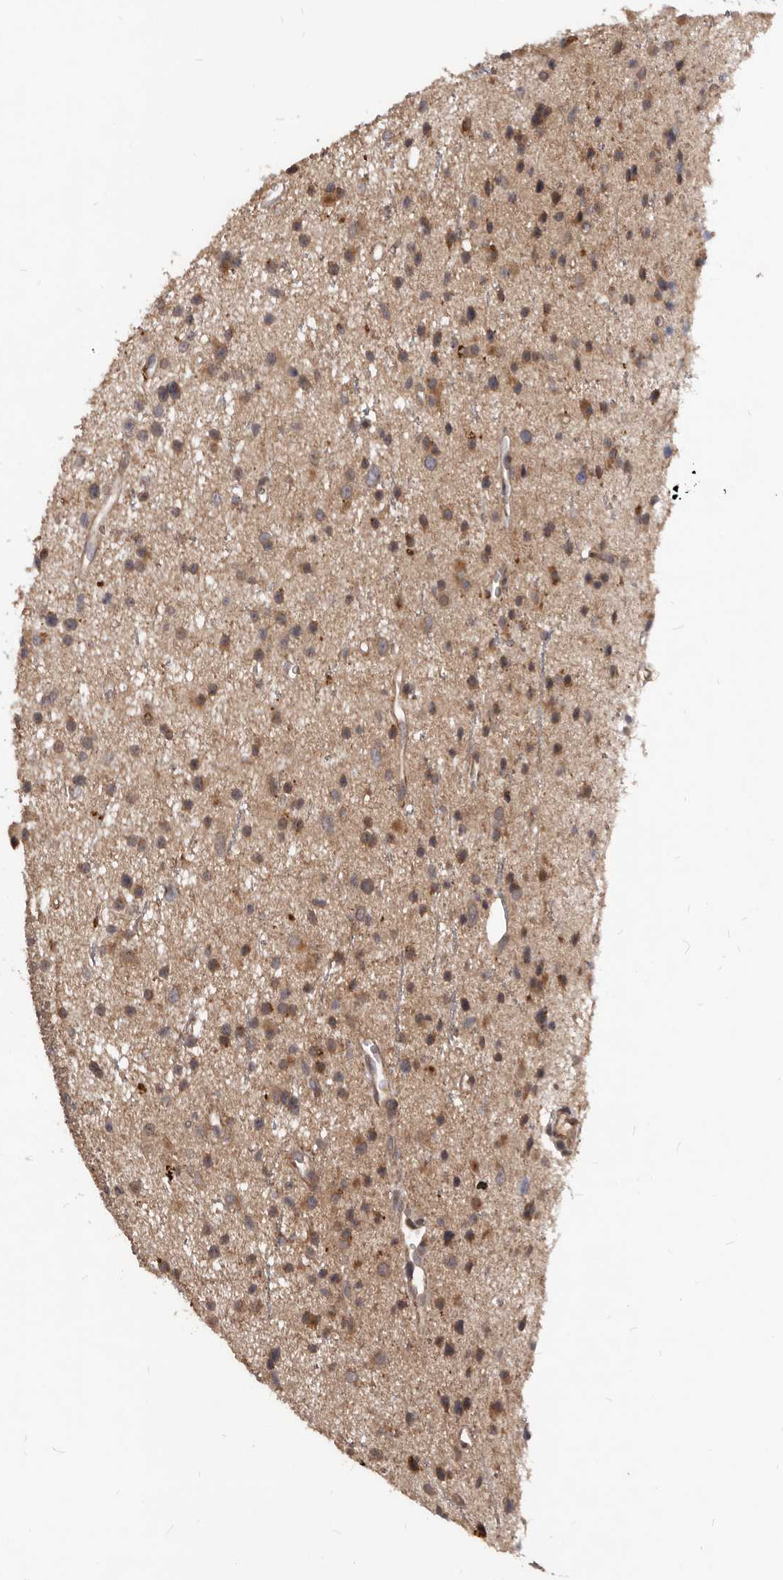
{"staining": {"intensity": "moderate", "quantity": ">75%", "location": "cytoplasmic/membranous"}, "tissue": "glioma", "cell_type": "Tumor cells", "image_type": "cancer", "snomed": [{"axis": "morphology", "description": "Glioma, malignant, Low grade"}, {"axis": "topography", "description": "Cerebral cortex"}], "caption": "This is a micrograph of IHC staining of glioma, which shows moderate expression in the cytoplasmic/membranous of tumor cells.", "gene": "GABPB2", "patient": {"sex": "female", "age": 39}}